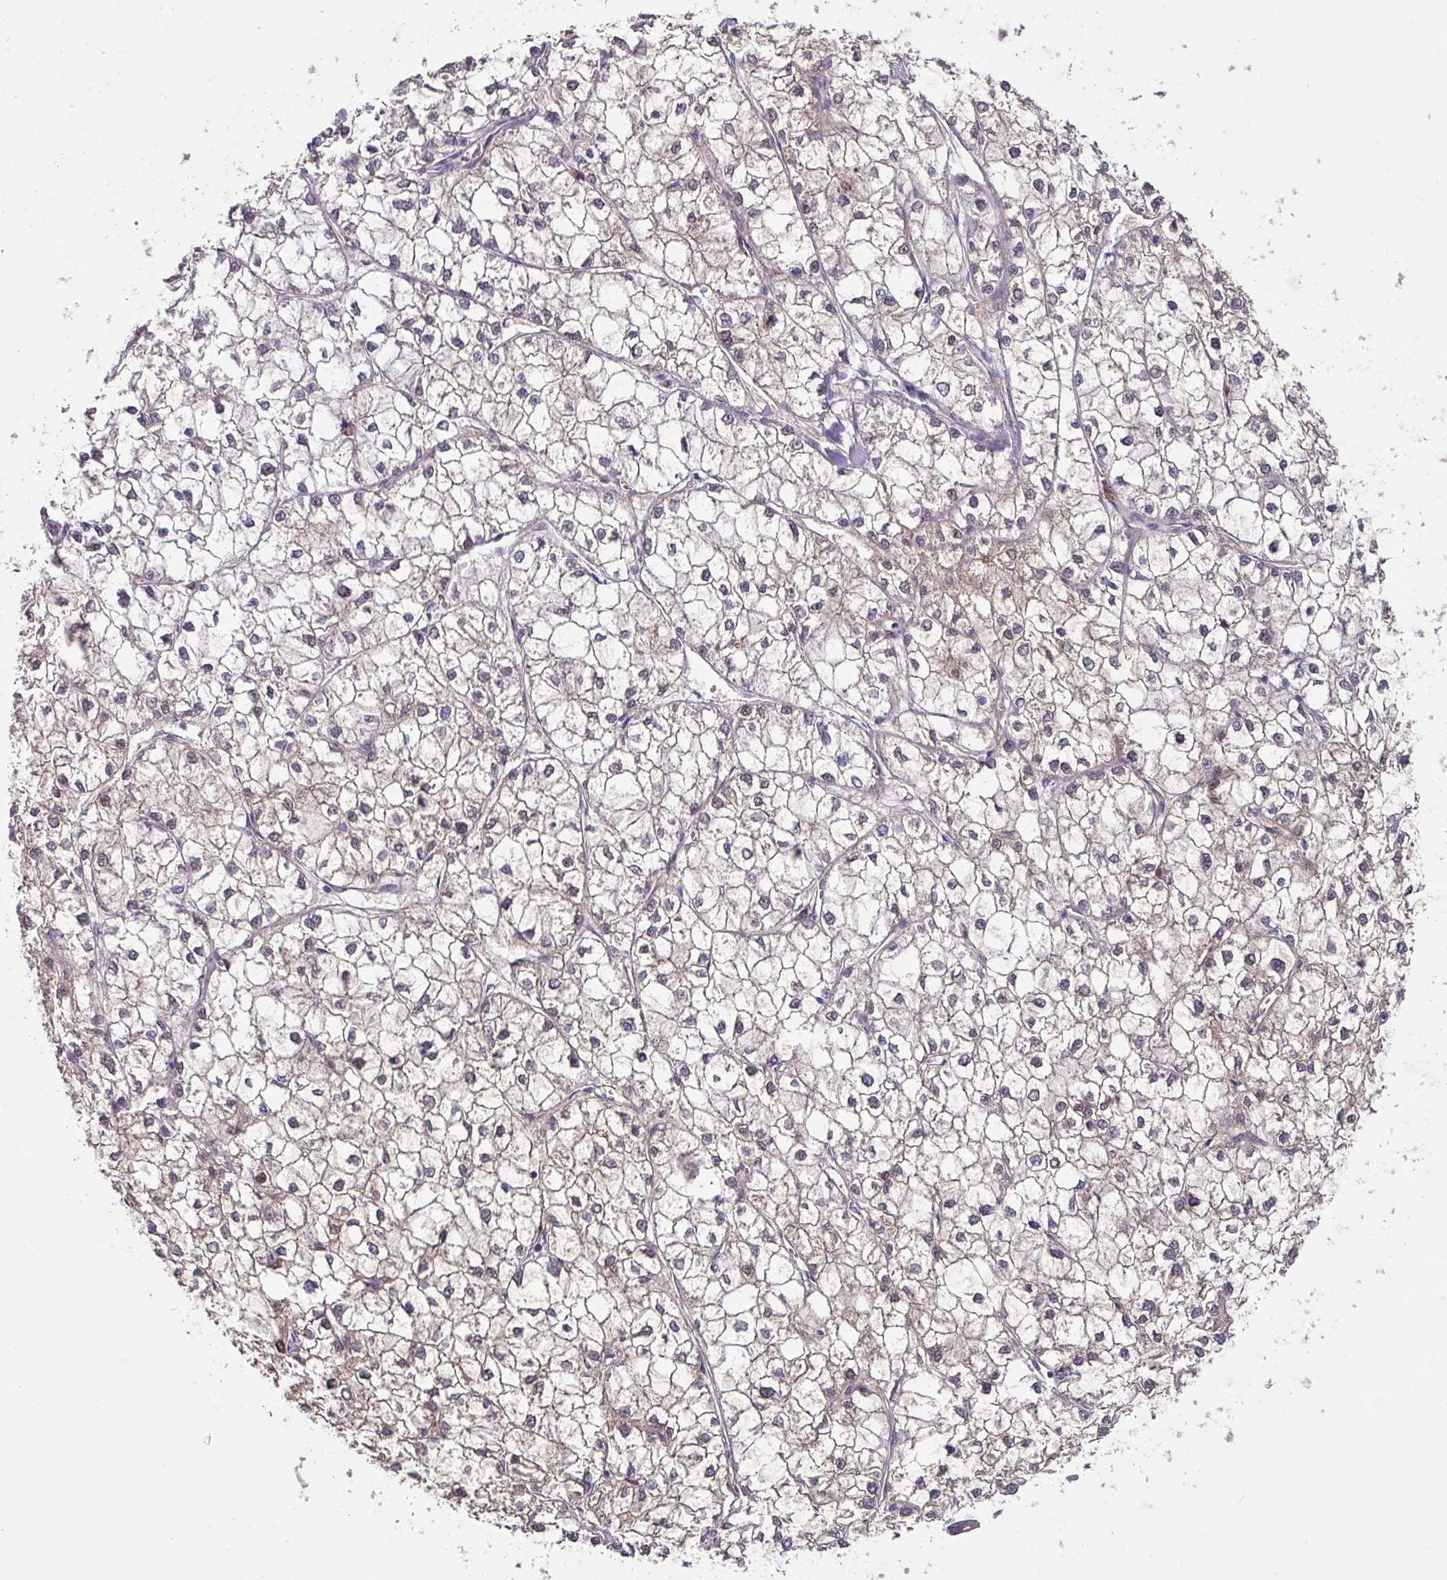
{"staining": {"intensity": "moderate", "quantity": "<25%", "location": "nuclear"}, "tissue": "liver cancer", "cell_type": "Tumor cells", "image_type": "cancer", "snomed": [{"axis": "morphology", "description": "Carcinoma, Hepatocellular, NOS"}, {"axis": "topography", "description": "Liver"}], "caption": "There is low levels of moderate nuclear staining in tumor cells of liver hepatocellular carcinoma, as demonstrated by immunohistochemical staining (brown color).", "gene": "DEFB115", "patient": {"sex": "female", "age": 43}}